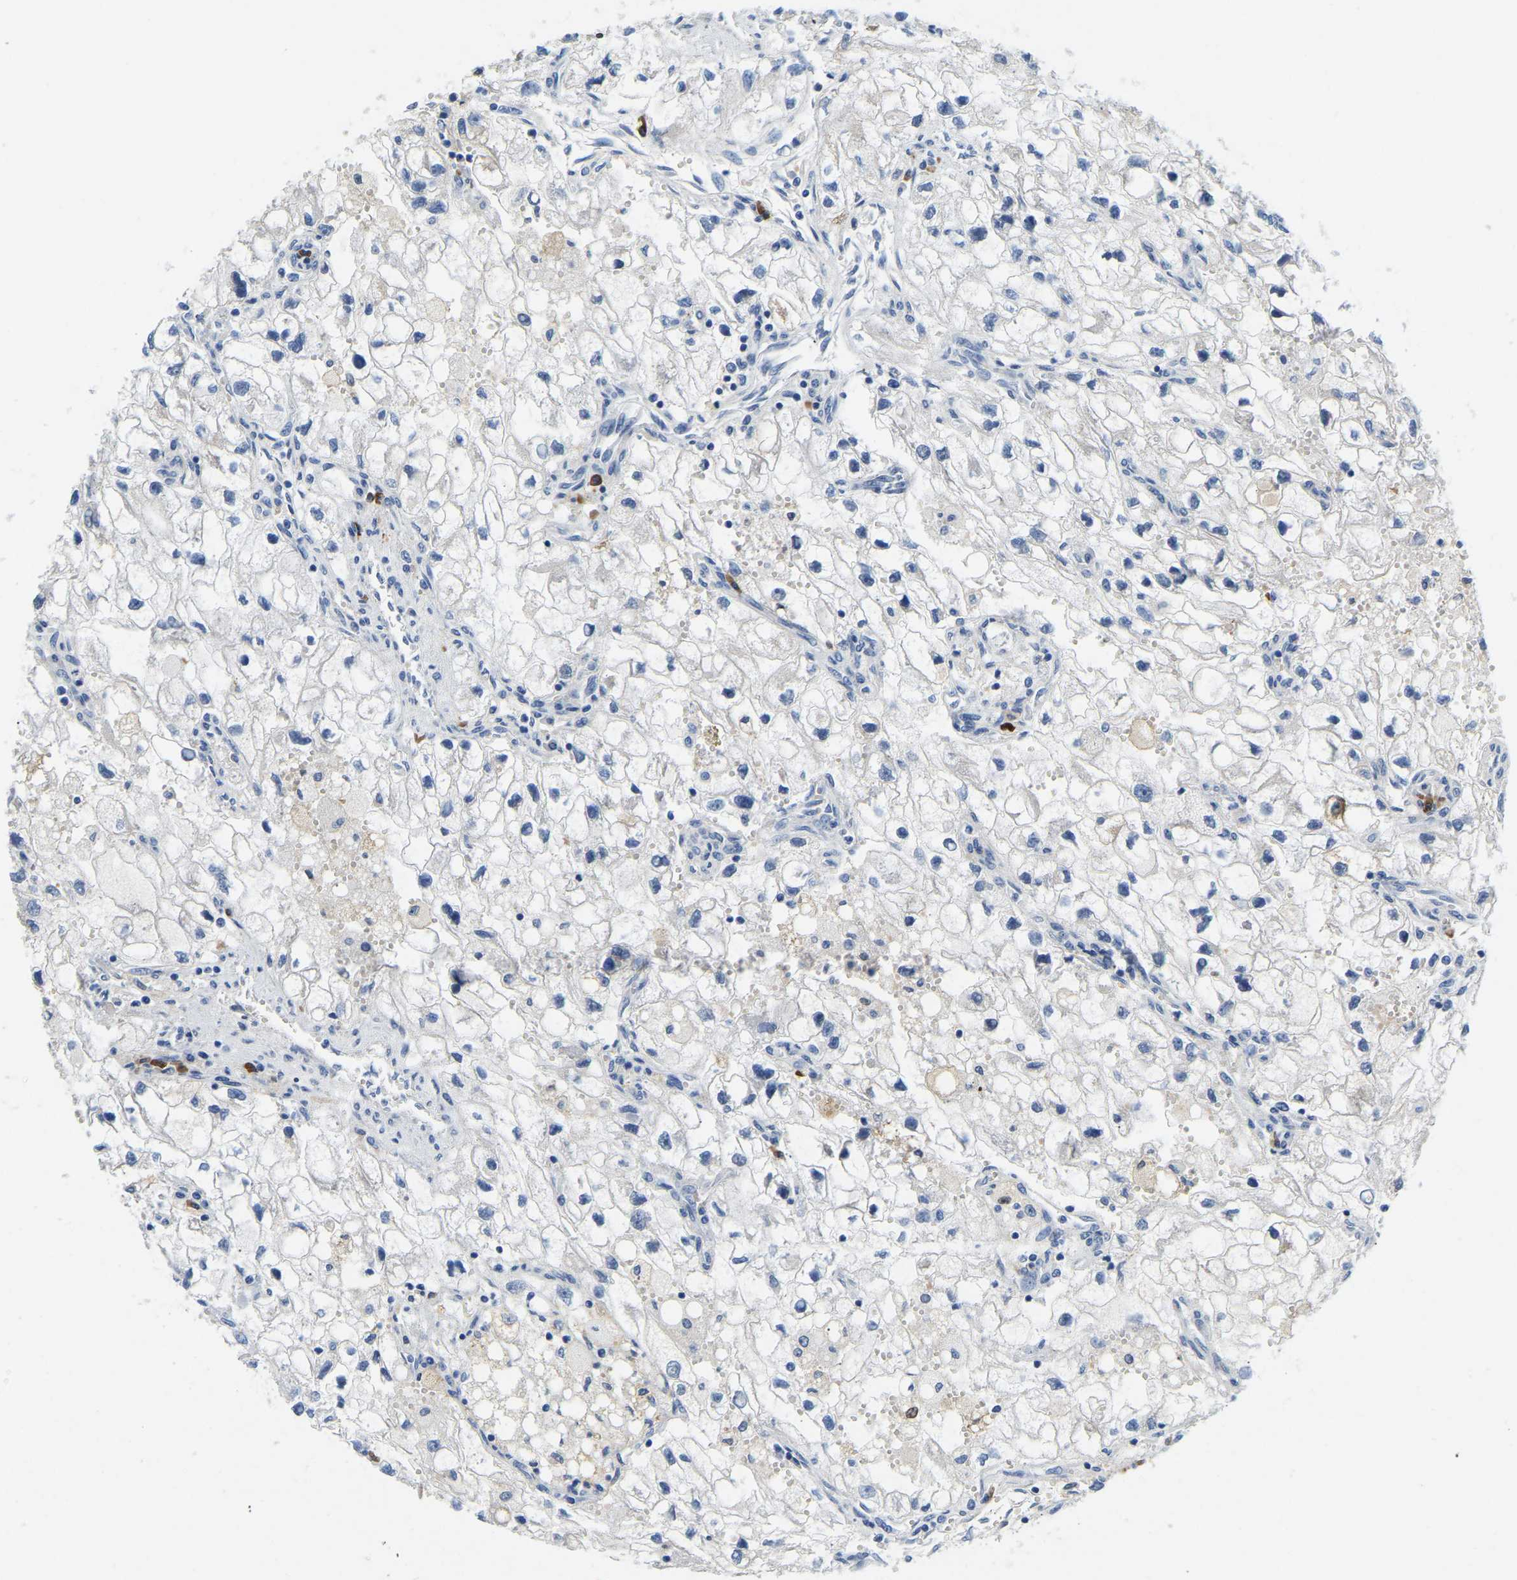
{"staining": {"intensity": "negative", "quantity": "none", "location": "none"}, "tissue": "renal cancer", "cell_type": "Tumor cells", "image_type": "cancer", "snomed": [{"axis": "morphology", "description": "Adenocarcinoma, NOS"}, {"axis": "topography", "description": "Kidney"}], "caption": "High power microscopy micrograph of an immunohistochemistry histopathology image of renal cancer, revealing no significant positivity in tumor cells. (Brightfield microscopy of DAB IHC at high magnification).", "gene": "LIAS", "patient": {"sex": "female", "age": 70}}